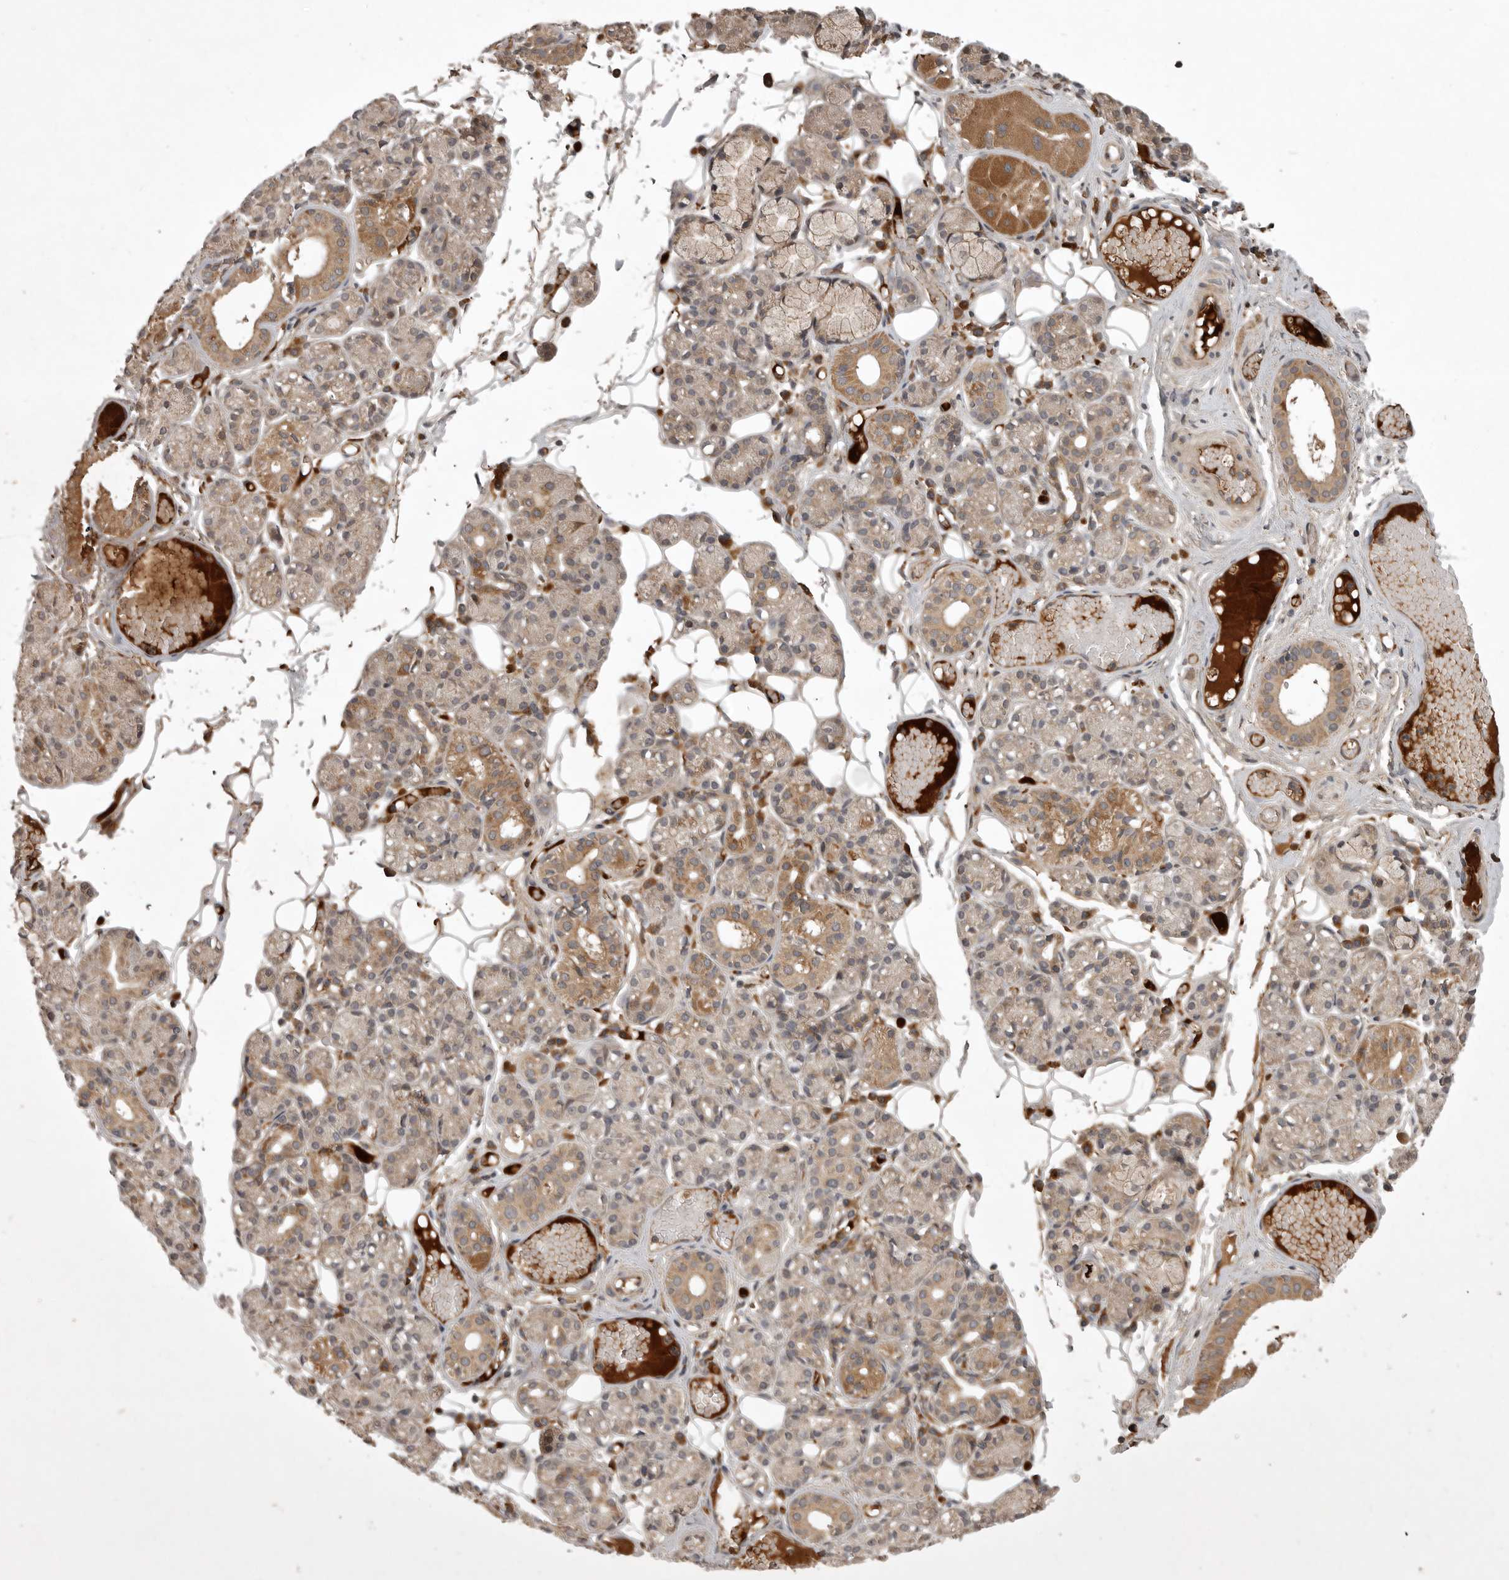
{"staining": {"intensity": "moderate", "quantity": "<25%", "location": "cytoplasmic/membranous"}, "tissue": "salivary gland", "cell_type": "Glandular cells", "image_type": "normal", "snomed": [{"axis": "morphology", "description": "Normal tissue, NOS"}, {"axis": "topography", "description": "Salivary gland"}], "caption": "Salivary gland stained with DAB IHC displays low levels of moderate cytoplasmic/membranous expression in approximately <25% of glandular cells. Using DAB (3,3'-diaminobenzidine) (brown) and hematoxylin (blue) stains, captured at high magnification using brightfield microscopy.", "gene": "GPR31", "patient": {"sex": "male", "age": 63}}